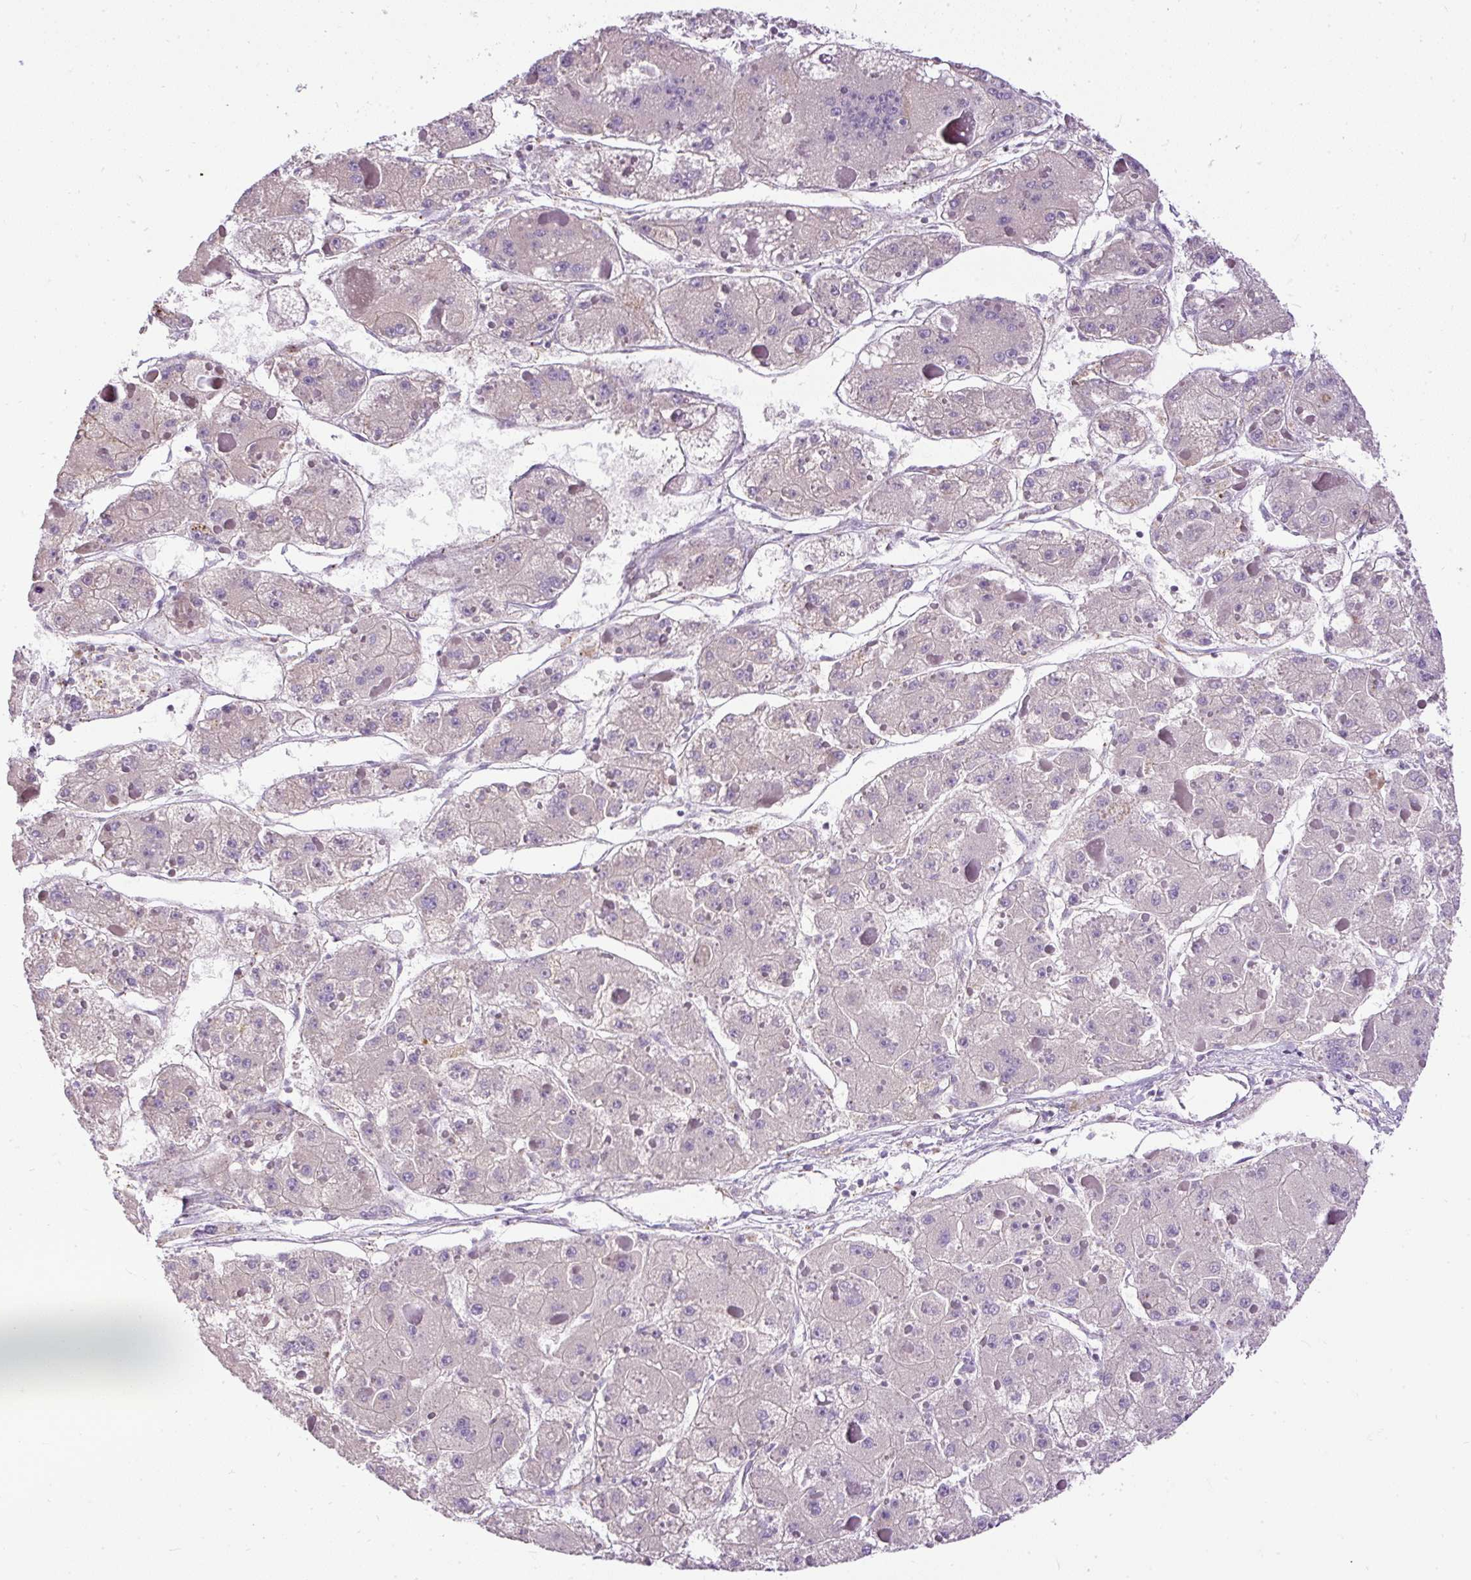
{"staining": {"intensity": "negative", "quantity": "none", "location": "none"}, "tissue": "liver cancer", "cell_type": "Tumor cells", "image_type": "cancer", "snomed": [{"axis": "morphology", "description": "Carcinoma, Hepatocellular, NOS"}, {"axis": "topography", "description": "Liver"}], "caption": "This photomicrograph is of liver cancer (hepatocellular carcinoma) stained with immunohistochemistry (IHC) to label a protein in brown with the nuclei are counter-stained blue. There is no expression in tumor cells. (DAB immunohistochemistry (IHC) visualized using brightfield microscopy, high magnification).", "gene": "CFAP47", "patient": {"sex": "female", "age": 73}}